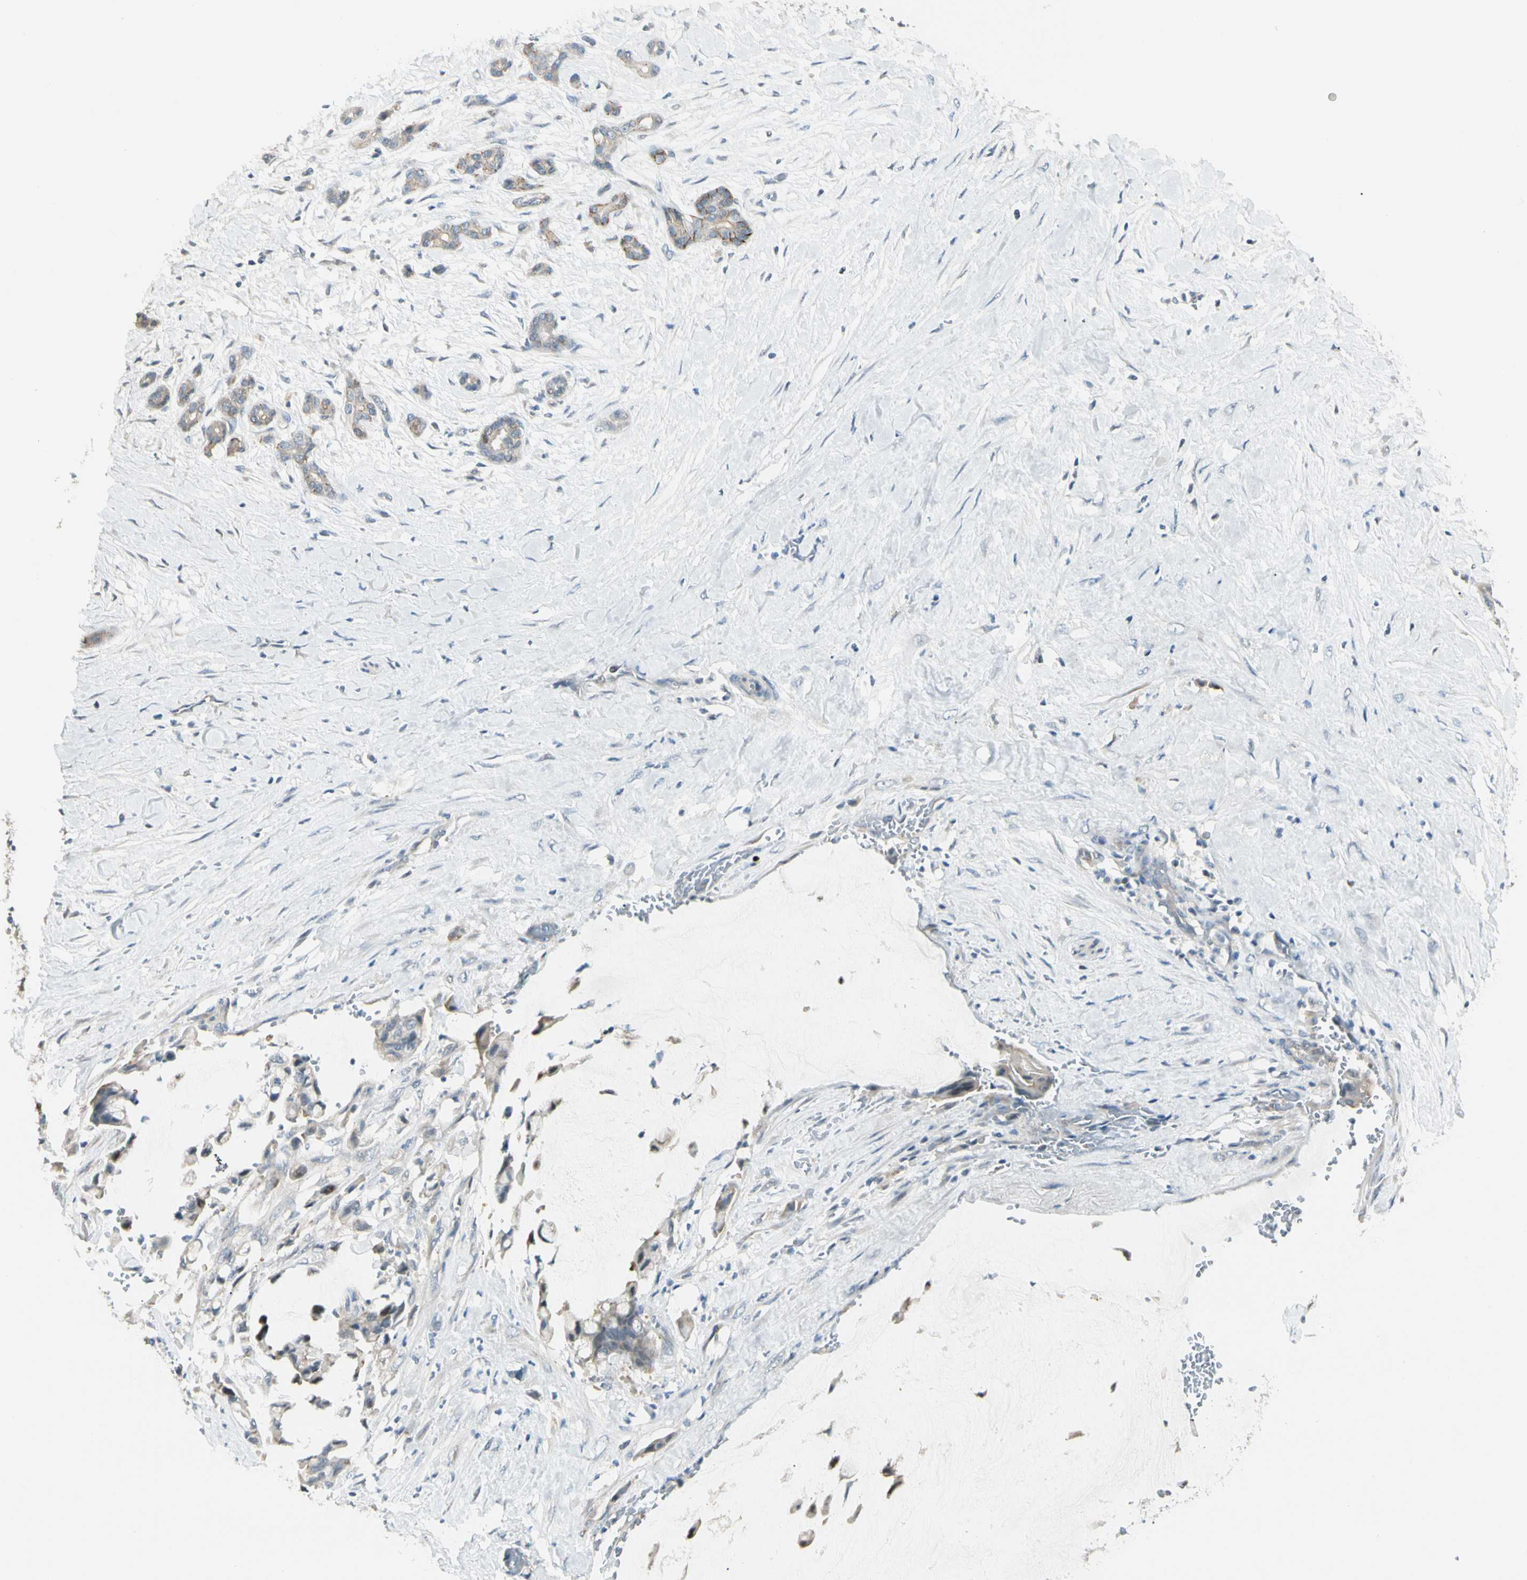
{"staining": {"intensity": "moderate", "quantity": "<25%", "location": "cytoplasmic/membranous"}, "tissue": "pancreatic cancer", "cell_type": "Tumor cells", "image_type": "cancer", "snomed": [{"axis": "morphology", "description": "Adenocarcinoma, NOS"}, {"axis": "topography", "description": "Pancreas"}], "caption": "Tumor cells reveal moderate cytoplasmic/membranous staining in approximately <25% of cells in pancreatic cancer.", "gene": "P3H2", "patient": {"sex": "male", "age": 41}}